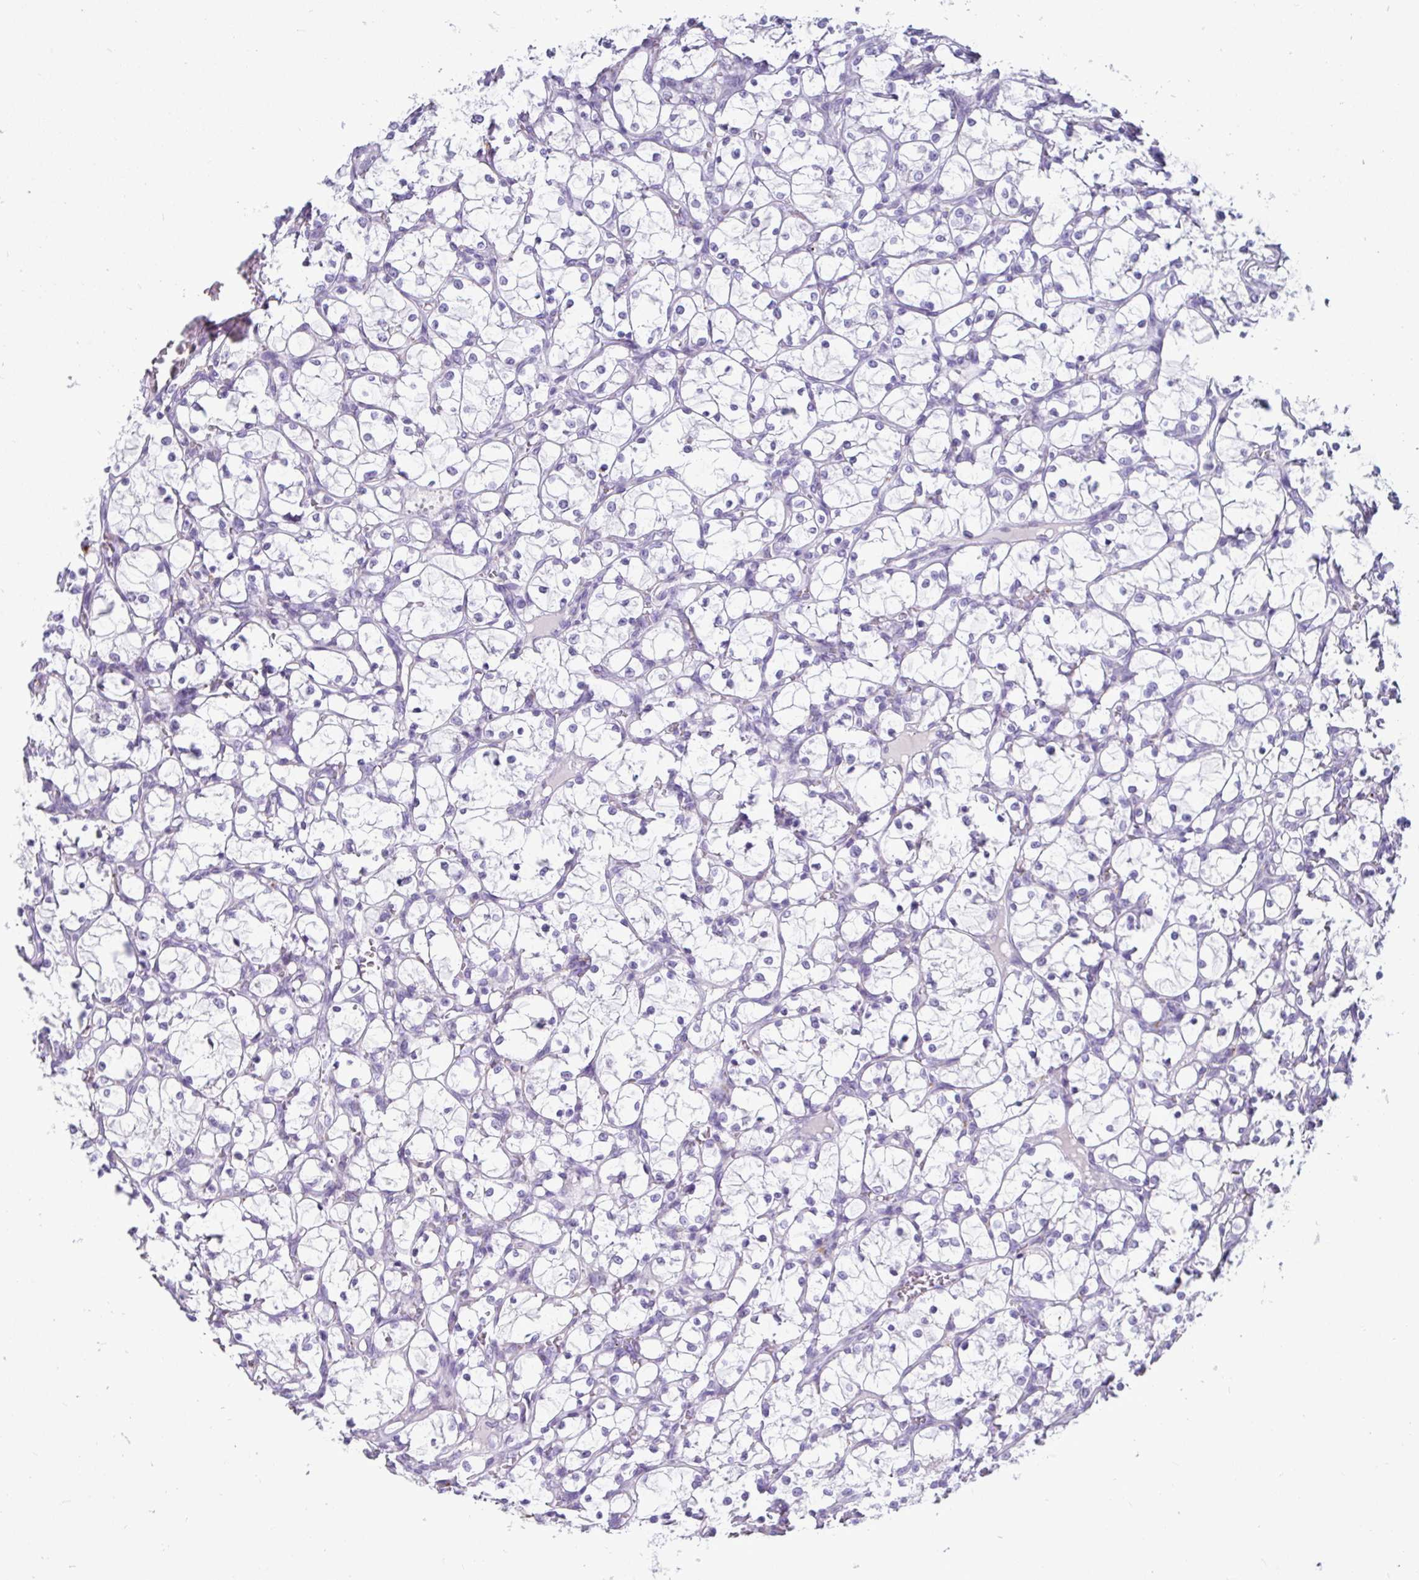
{"staining": {"intensity": "negative", "quantity": "none", "location": "none"}, "tissue": "renal cancer", "cell_type": "Tumor cells", "image_type": "cancer", "snomed": [{"axis": "morphology", "description": "Adenocarcinoma, NOS"}, {"axis": "topography", "description": "Kidney"}], "caption": "Photomicrograph shows no significant protein expression in tumor cells of adenocarcinoma (renal).", "gene": "CTSZ", "patient": {"sex": "female", "age": 69}}